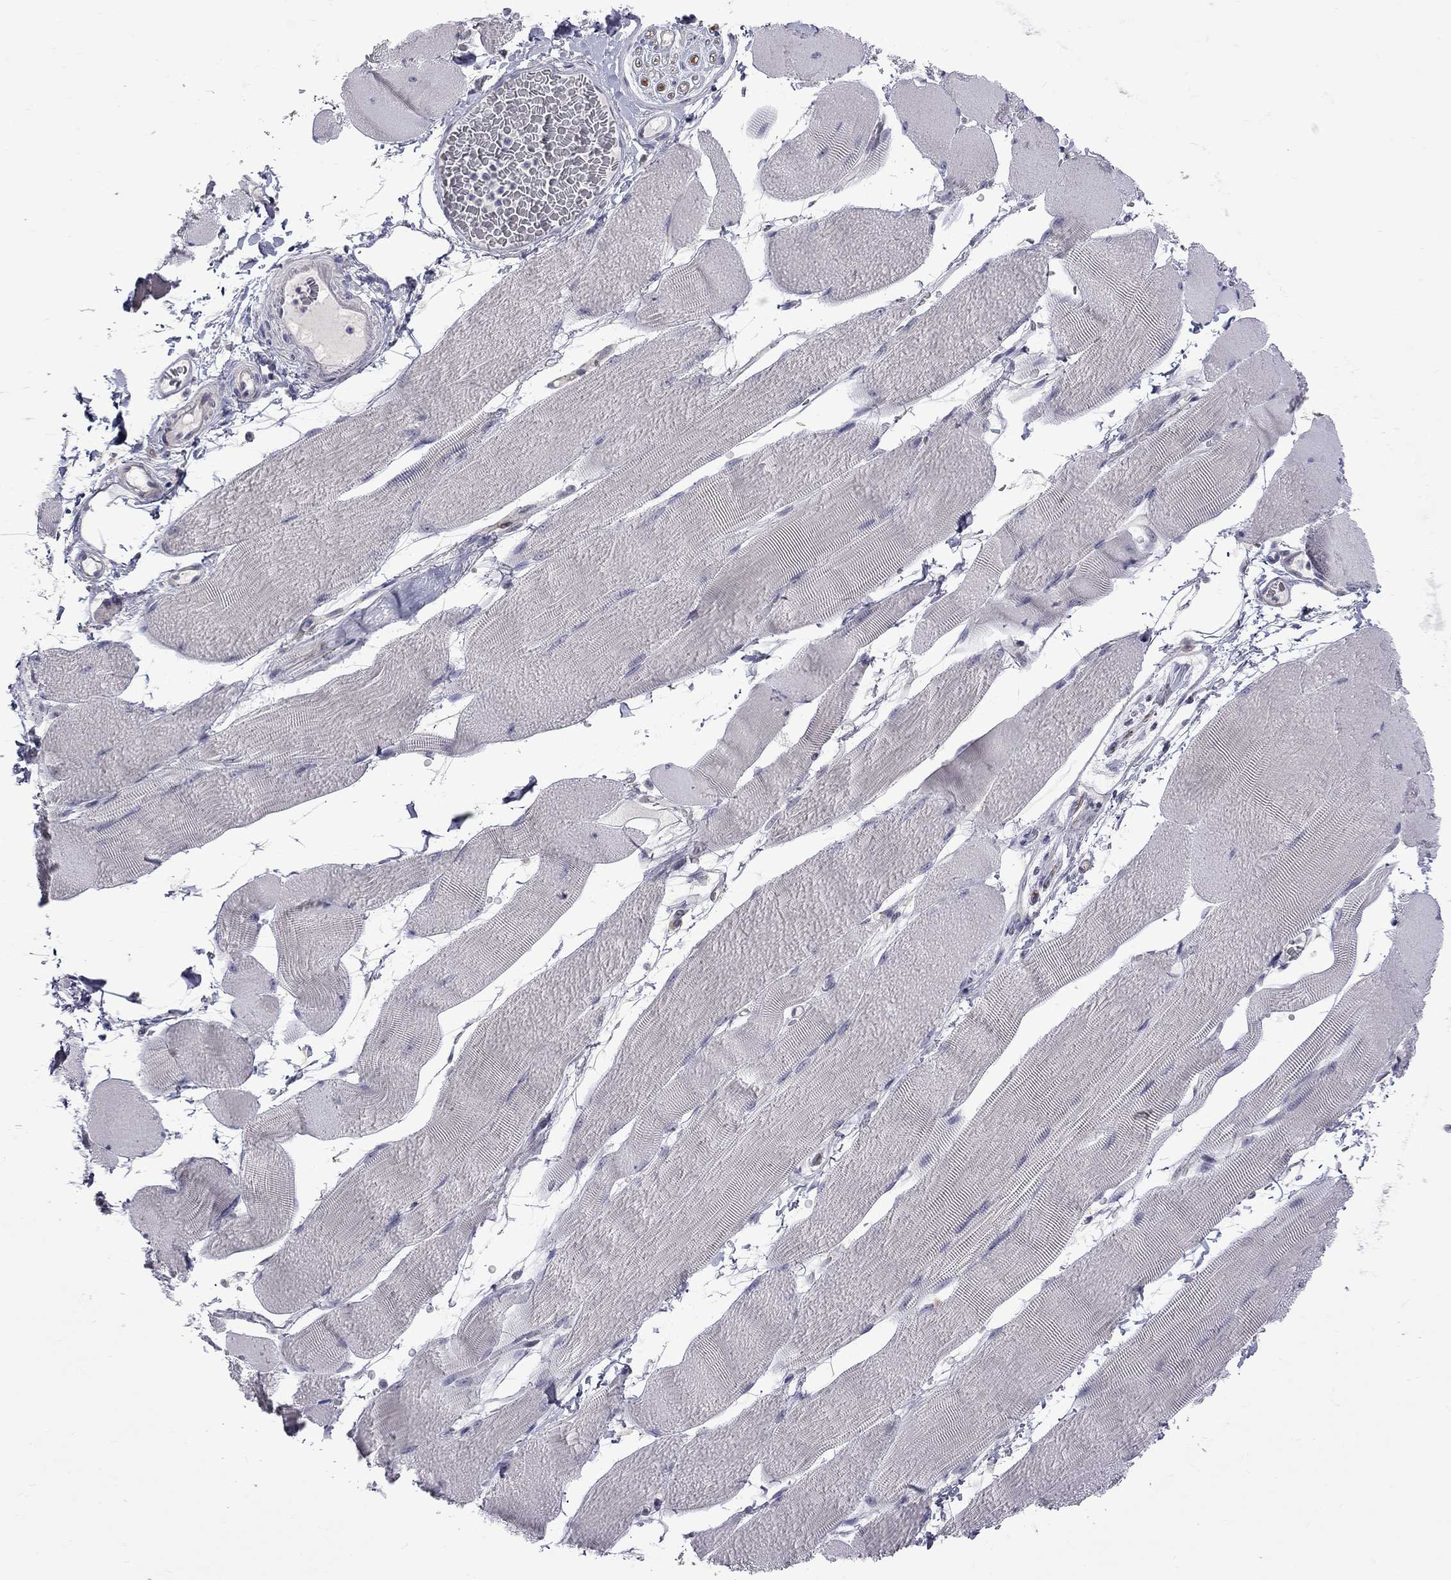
{"staining": {"intensity": "negative", "quantity": "none", "location": "none"}, "tissue": "skeletal muscle", "cell_type": "Myocytes", "image_type": "normal", "snomed": [{"axis": "morphology", "description": "Normal tissue, NOS"}, {"axis": "topography", "description": "Skeletal muscle"}], "caption": "IHC histopathology image of benign skeletal muscle: human skeletal muscle stained with DAB (3,3'-diaminobenzidine) demonstrates no significant protein positivity in myocytes.", "gene": "GSG1L", "patient": {"sex": "male", "age": 56}}